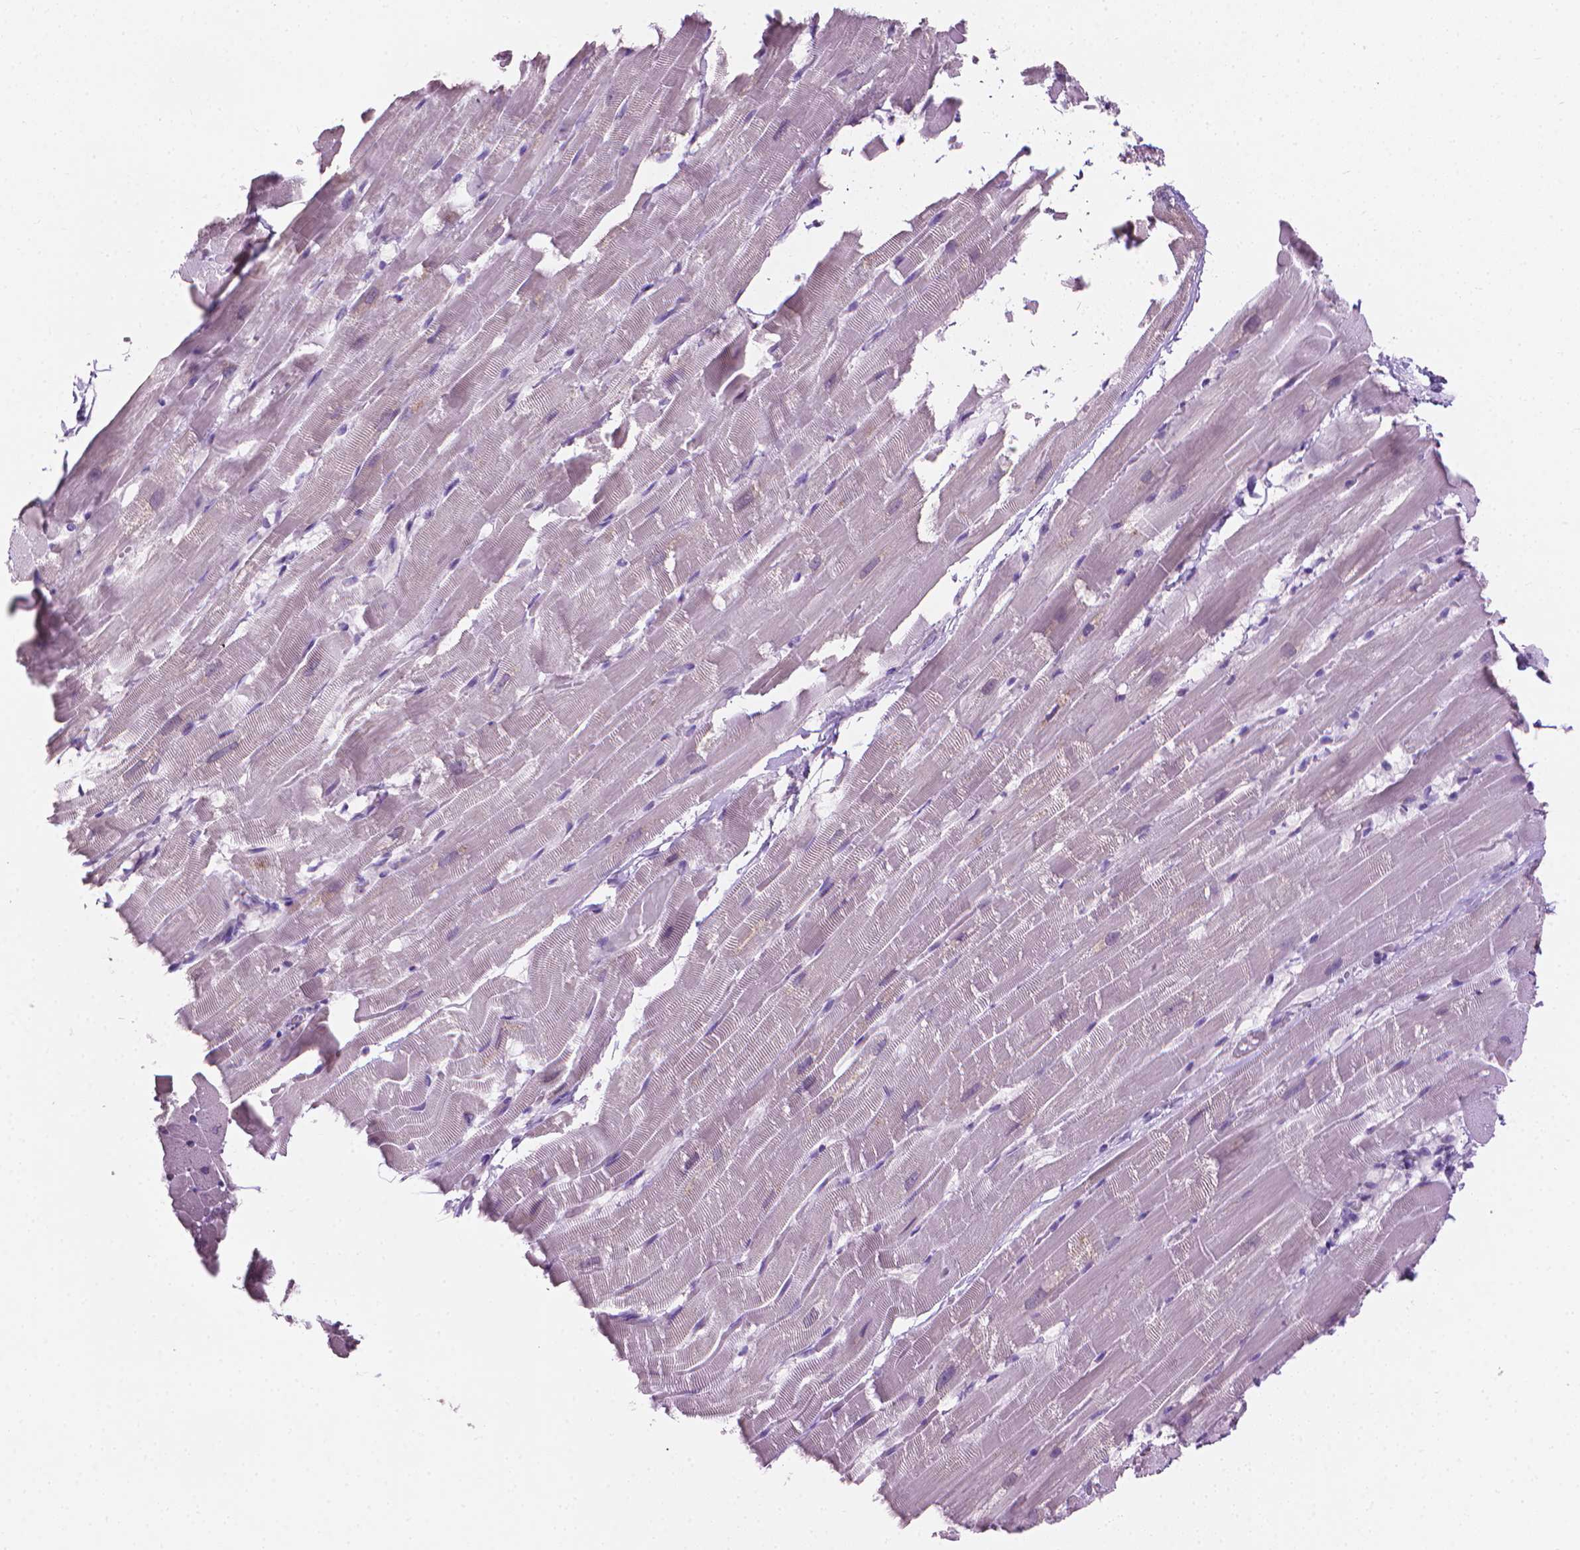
{"staining": {"intensity": "negative", "quantity": "none", "location": "none"}, "tissue": "heart muscle", "cell_type": "Cardiomyocytes", "image_type": "normal", "snomed": [{"axis": "morphology", "description": "Normal tissue, NOS"}, {"axis": "topography", "description": "Heart"}], "caption": "DAB (3,3'-diaminobenzidine) immunohistochemical staining of normal heart muscle demonstrates no significant expression in cardiomyocytes.", "gene": "KRT73", "patient": {"sex": "male", "age": 37}}